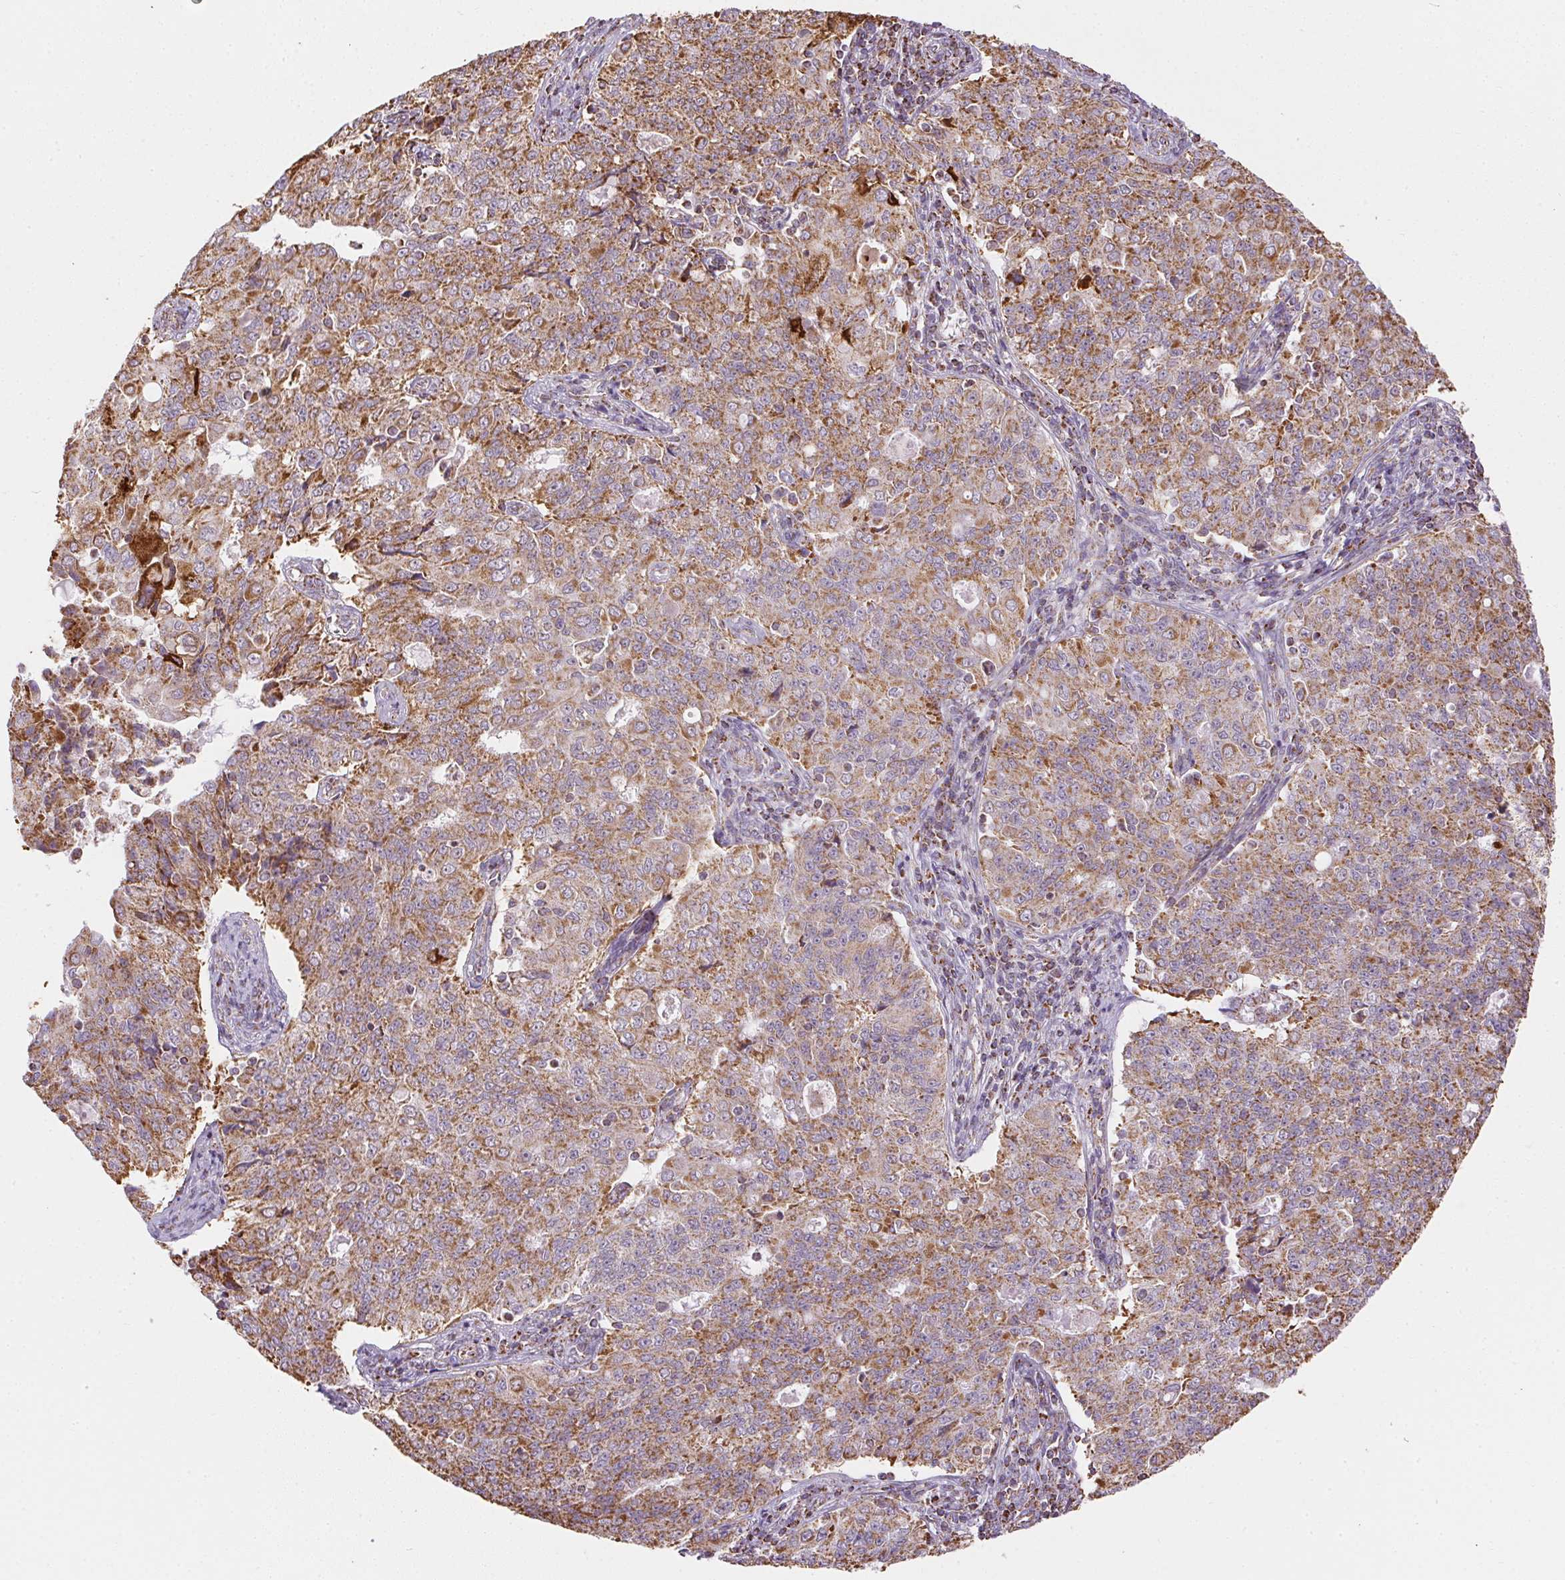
{"staining": {"intensity": "moderate", "quantity": ">75%", "location": "cytoplasmic/membranous"}, "tissue": "endometrial cancer", "cell_type": "Tumor cells", "image_type": "cancer", "snomed": [{"axis": "morphology", "description": "Adenocarcinoma, NOS"}, {"axis": "topography", "description": "Endometrium"}], "caption": "Endometrial adenocarcinoma was stained to show a protein in brown. There is medium levels of moderate cytoplasmic/membranous positivity in approximately >75% of tumor cells.", "gene": "MAPK11", "patient": {"sex": "female", "age": 43}}